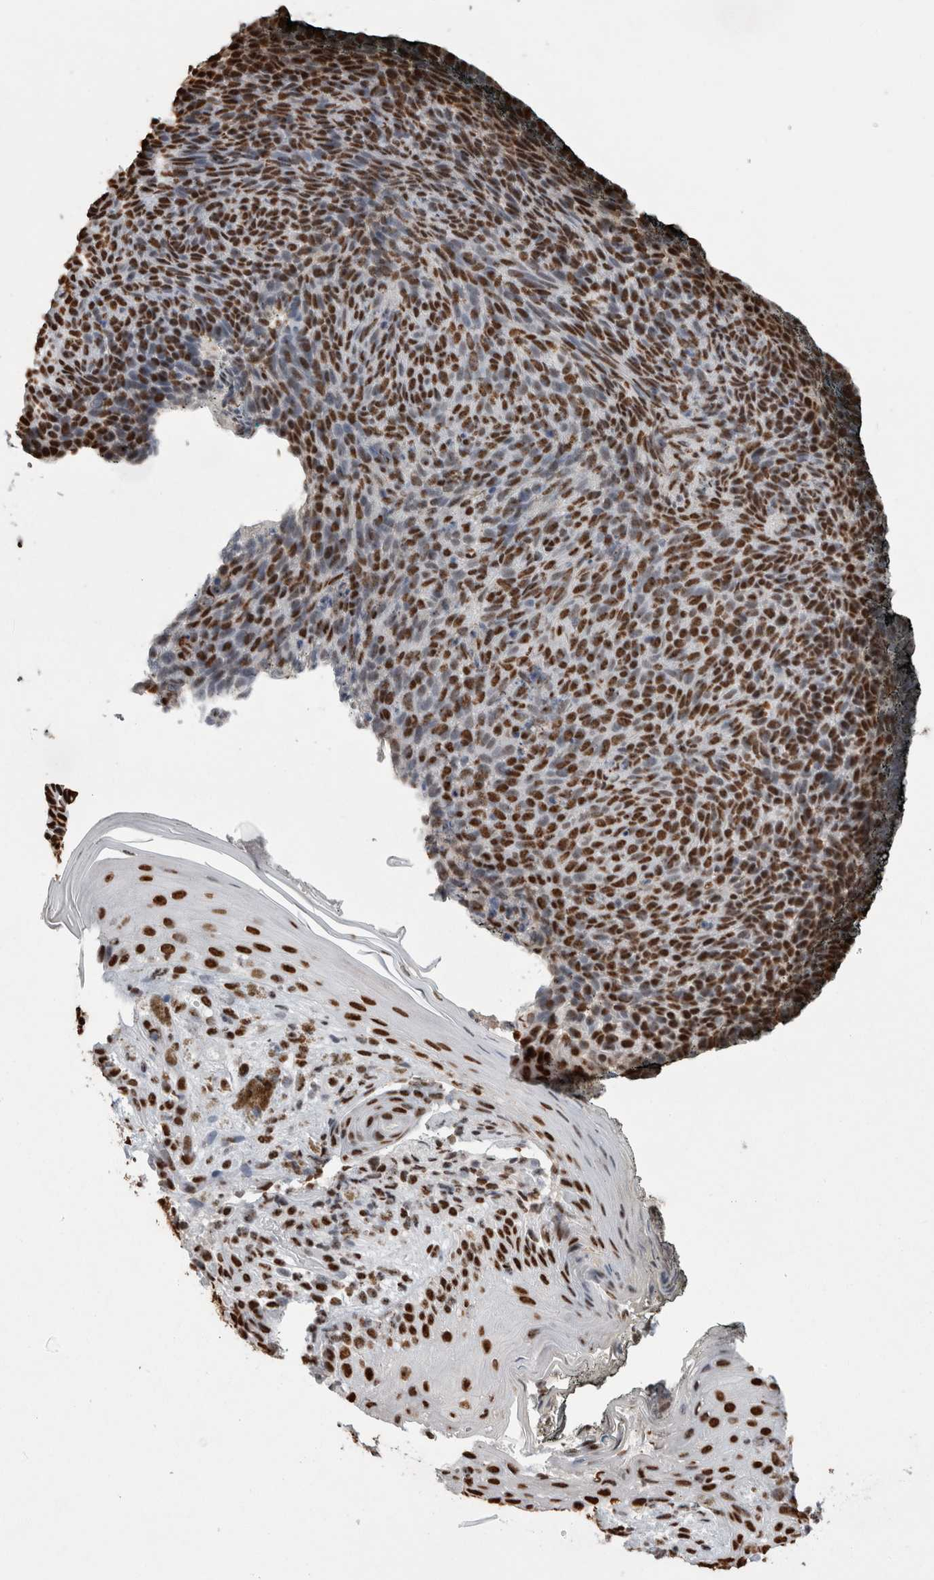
{"staining": {"intensity": "strong", "quantity": ">75%", "location": "nuclear"}, "tissue": "skin cancer", "cell_type": "Tumor cells", "image_type": "cancer", "snomed": [{"axis": "morphology", "description": "Basal cell carcinoma"}, {"axis": "topography", "description": "Skin"}], "caption": "An image showing strong nuclear staining in about >75% of tumor cells in skin cancer, as visualized by brown immunohistochemical staining.", "gene": "ALPK3", "patient": {"sex": "male", "age": 61}}